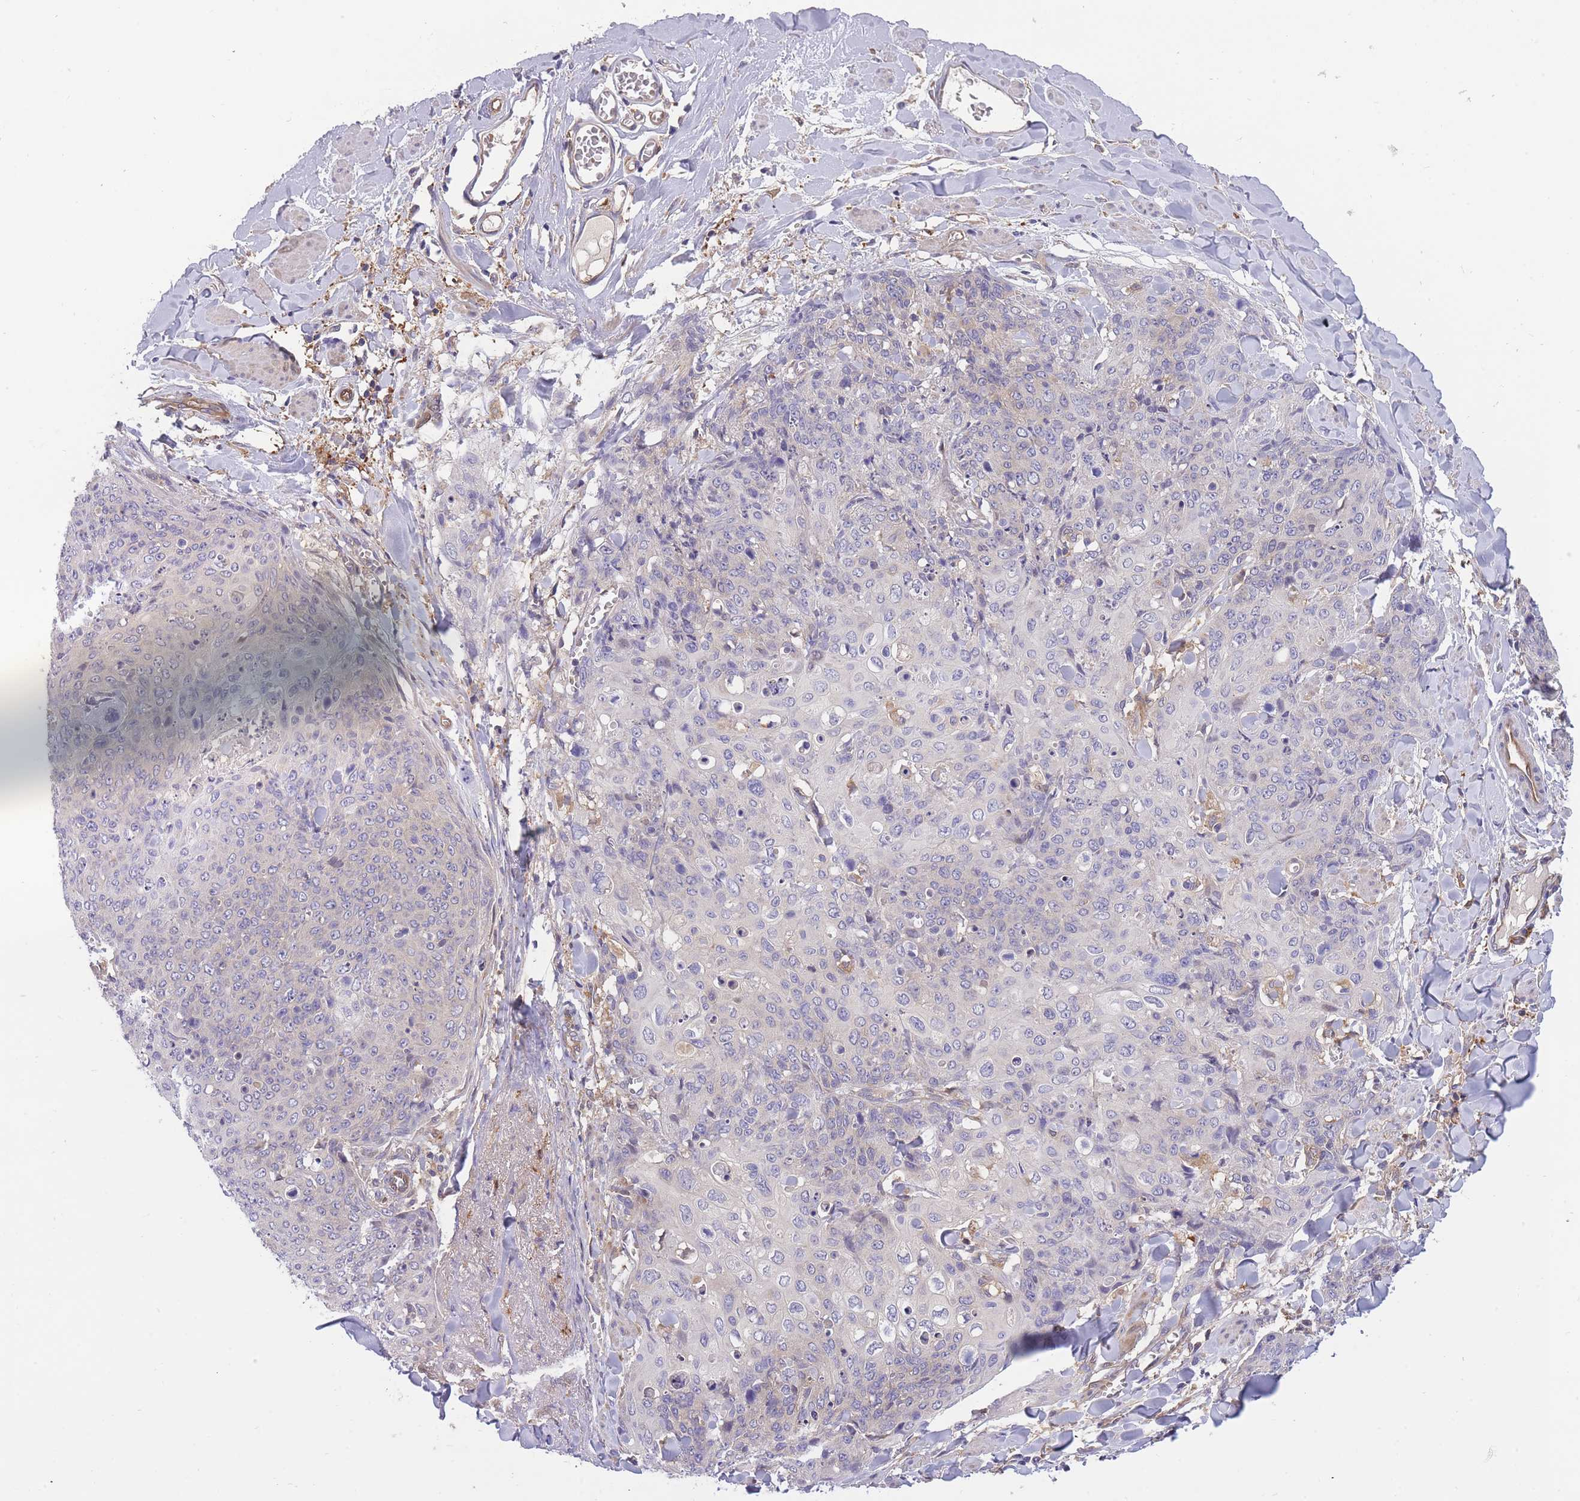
{"staining": {"intensity": "negative", "quantity": "none", "location": "none"}, "tissue": "skin cancer", "cell_type": "Tumor cells", "image_type": "cancer", "snomed": [{"axis": "morphology", "description": "Squamous cell carcinoma, NOS"}, {"axis": "topography", "description": "Skin"}, {"axis": "topography", "description": "Vulva"}], "caption": "Squamous cell carcinoma (skin) stained for a protein using immunohistochemistry displays no expression tumor cells.", "gene": "CRYGN", "patient": {"sex": "female", "age": 85}}